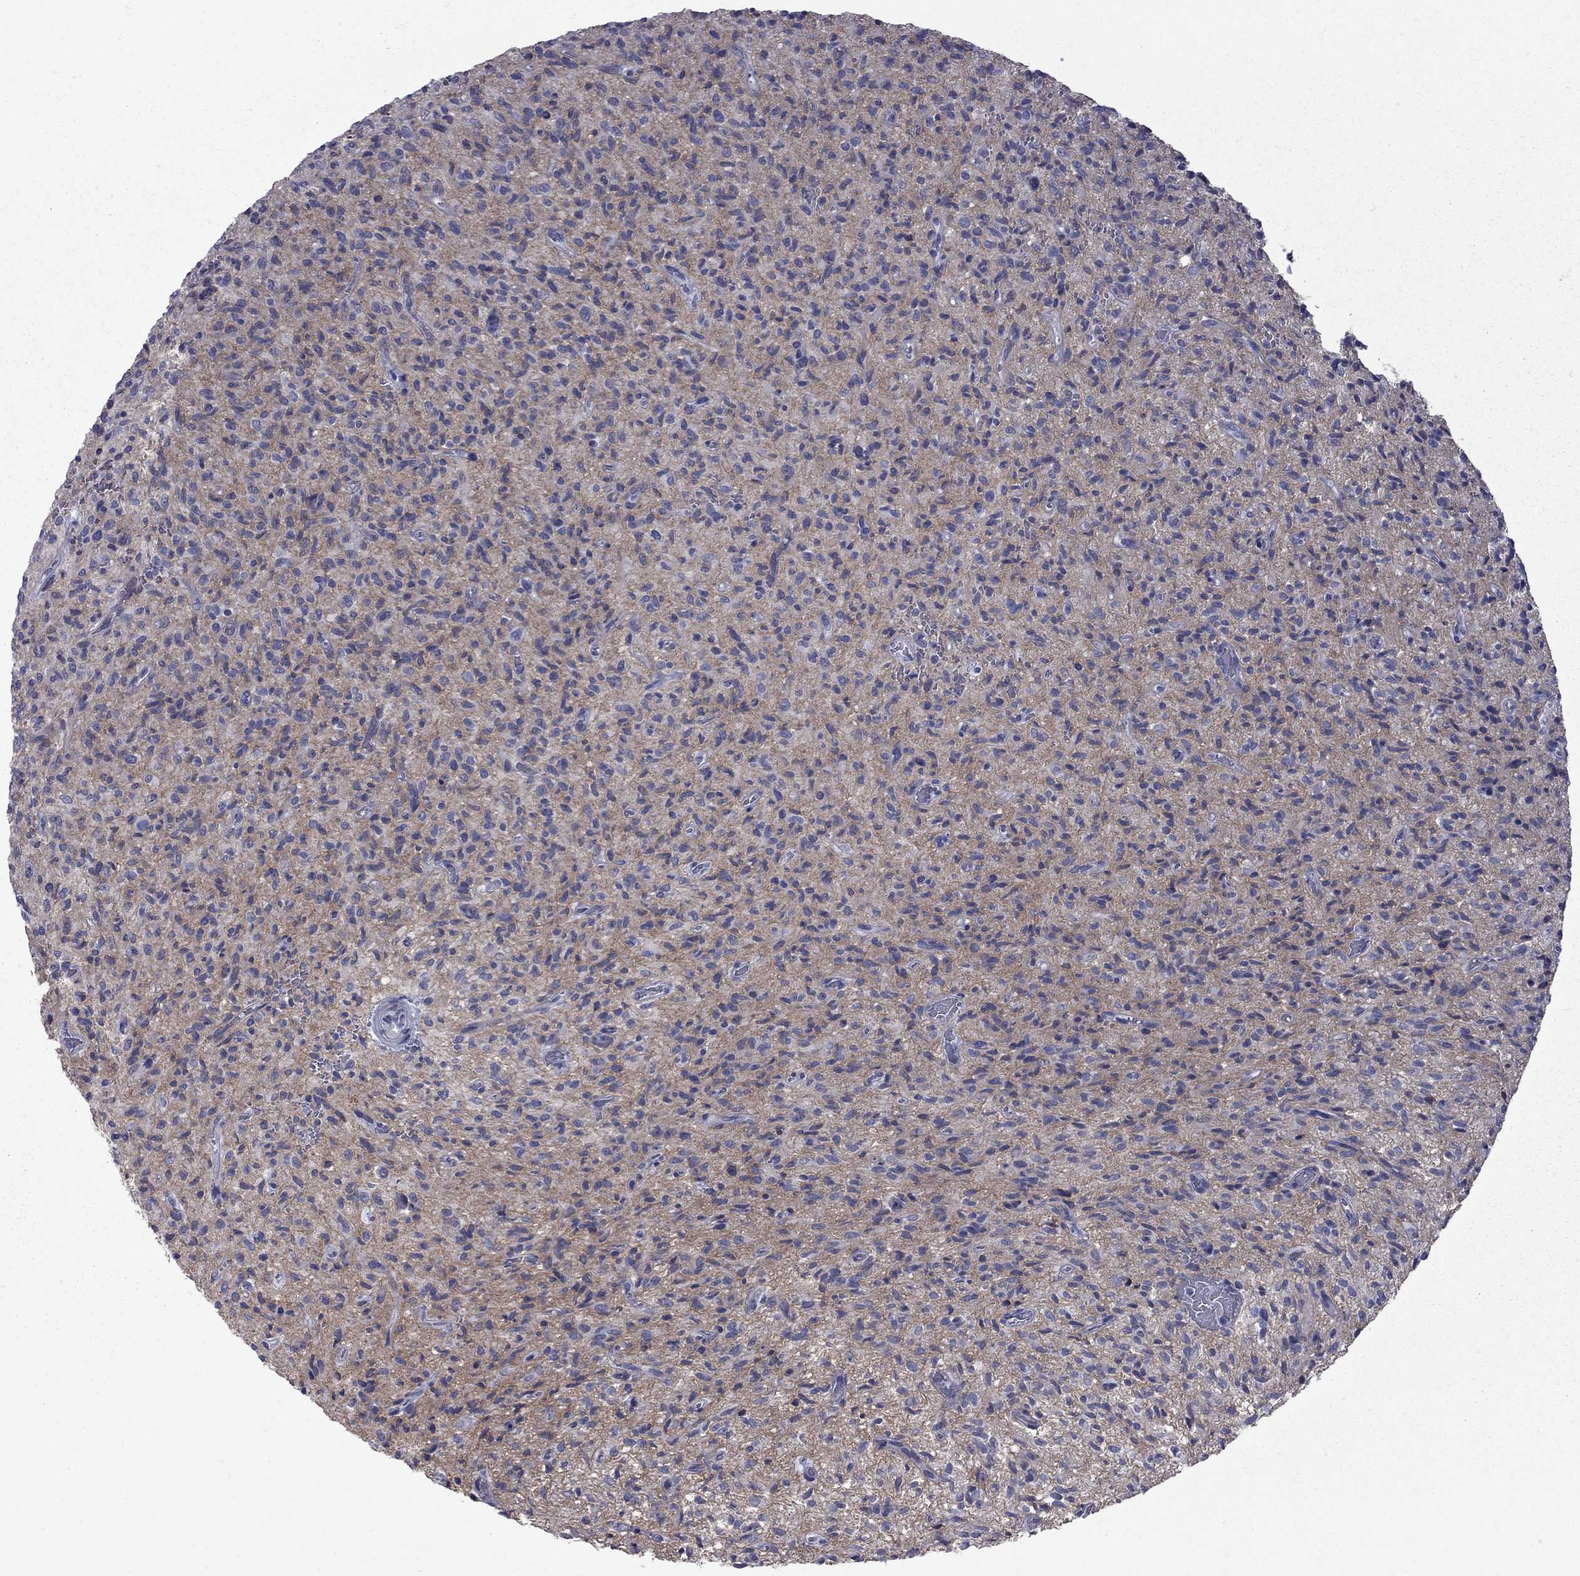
{"staining": {"intensity": "negative", "quantity": "none", "location": "none"}, "tissue": "glioma", "cell_type": "Tumor cells", "image_type": "cancer", "snomed": [{"axis": "morphology", "description": "Glioma, malignant, High grade"}, {"axis": "topography", "description": "Brain"}], "caption": "Immunohistochemistry (IHC) histopathology image of neoplastic tissue: human glioma stained with DAB (3,3'-diaminobenzidine) displays no significant protein expression in tumor cells.", "gene": "NRARP", "patient": {"sex": "male", "age": 64}}